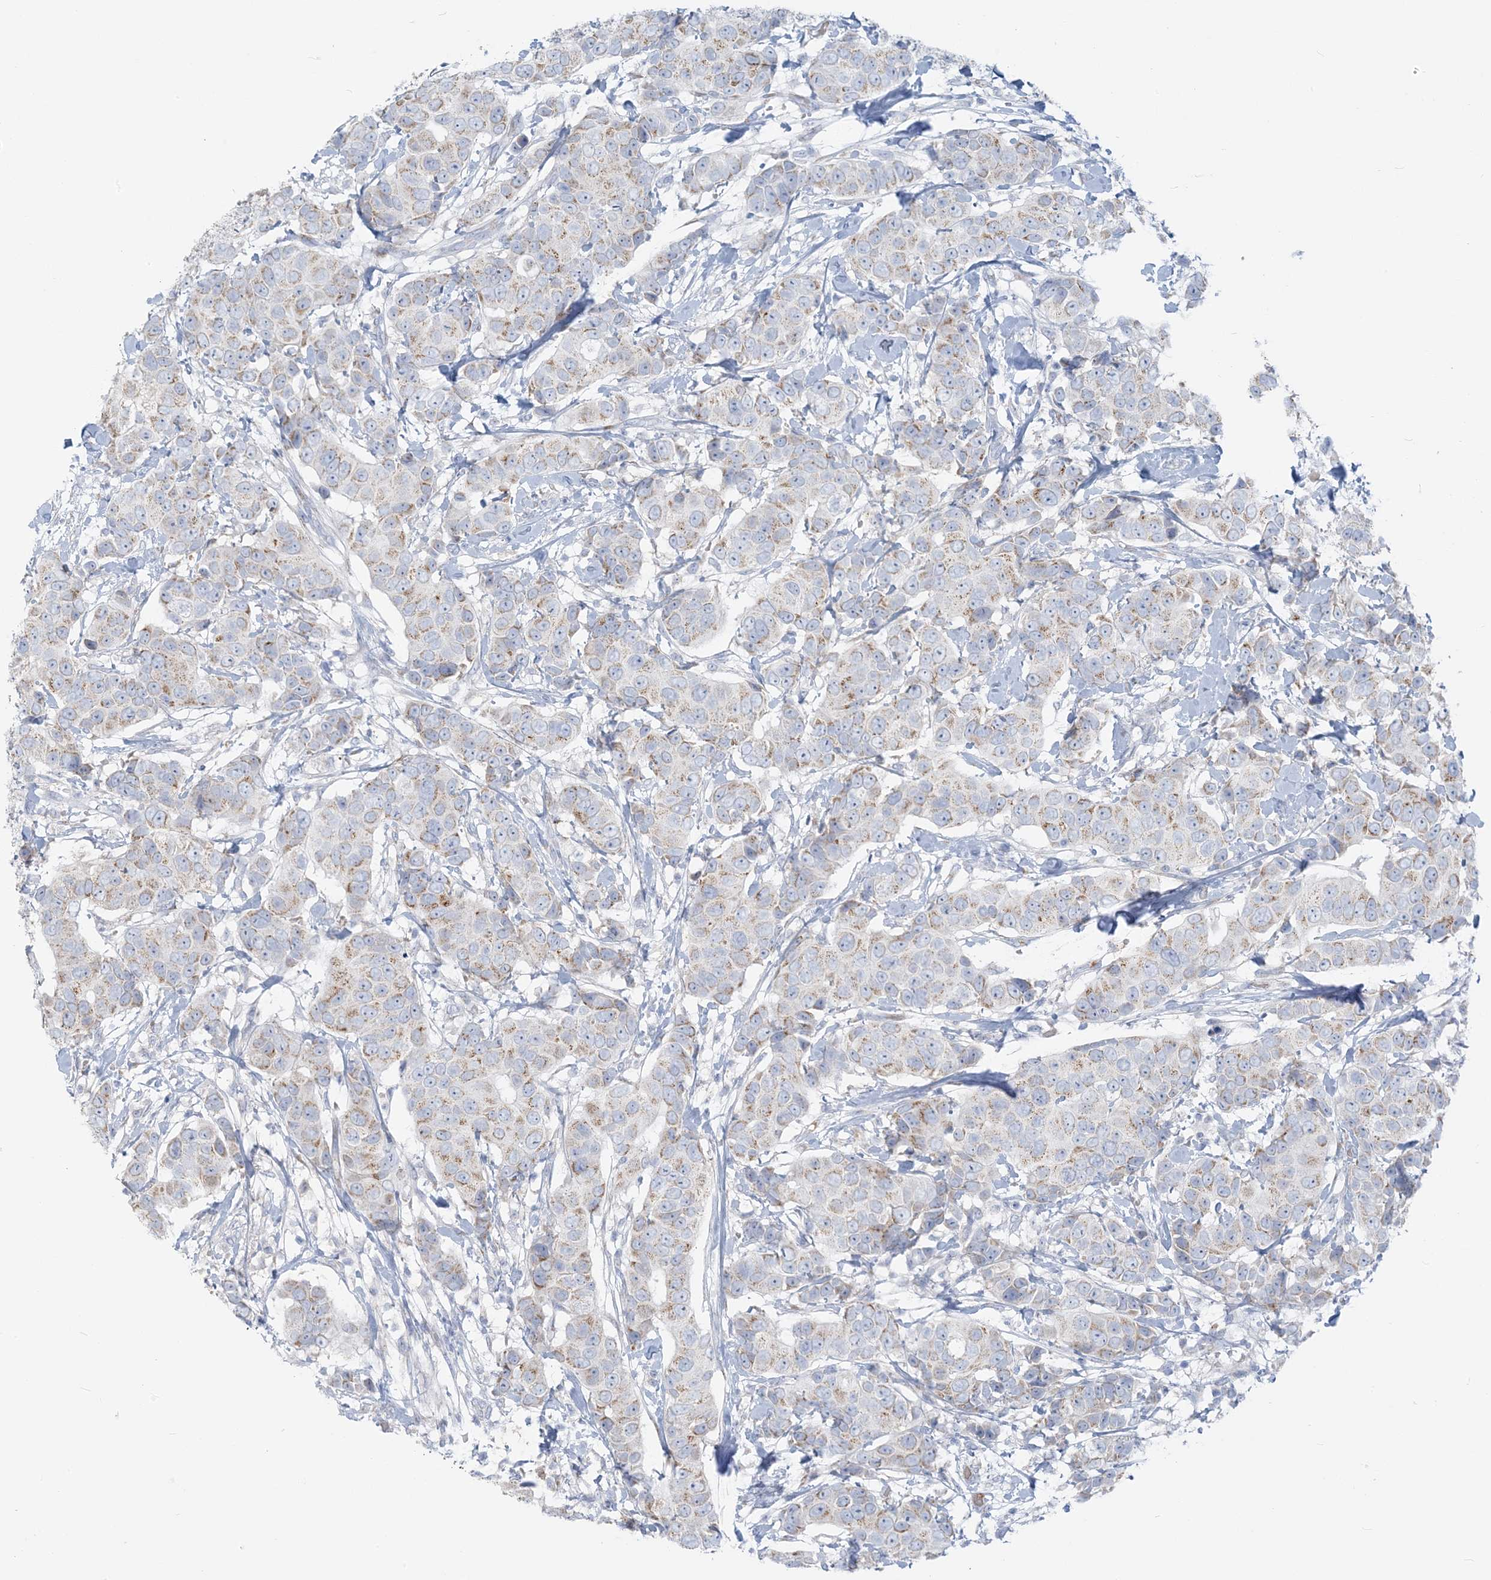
{"staining": {"intensity": "weak", "quantity": ">75%", "location": "cytoplasmic/membranous"}, "tissue": "breast cancer", "cell_type": "Tumor cells", "image_type": "cancer", "snomed": [{"axis": "morphology", "description": "Normal tissue, NOS"}, {"axis": "morphology", "description": "Duct carcinoma"}, {"axis": "topography", "description": "Breast"}], "caption": "Protein staining of breast cancer (invasive ductal carcinoma) tissue displays weak cytoplasmic/membranous expression in approximately >75% of tumor cells. The protein of interest is stained brown, and the nuclei are stained in blue (DAB IHC with brightfield microscopy, high magnification).", "gene": "SCML1", "patient": {"sex": "female", "age": 39}}